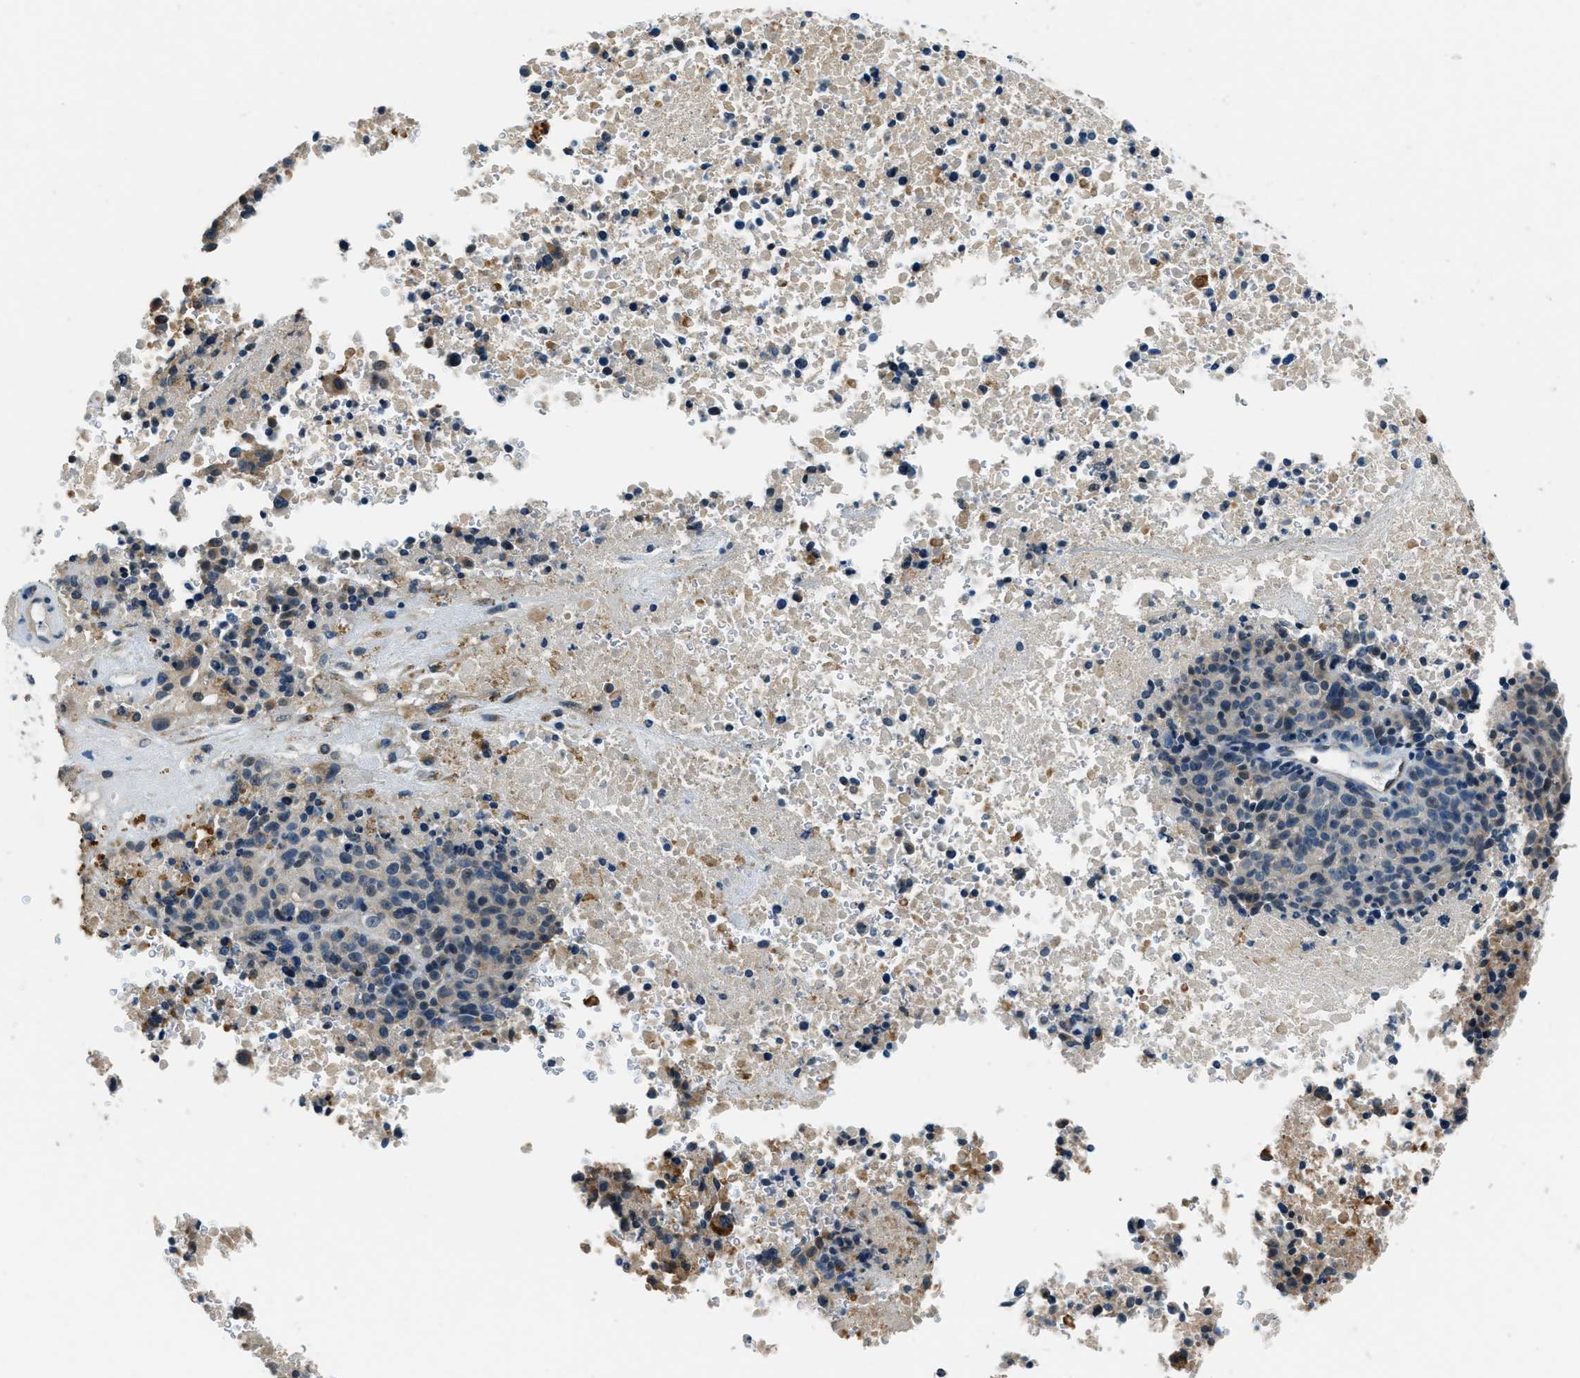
{"staining": {"intensity": "weak", "quantity": "<25%", "location": "nuclear"}, "tissue": "melanoma", "cell_type": "Tumor cells", "image_type": "cancer", "snomed": [{"axis": "morphology", "description": "Malignant melanoma, Metastatic site"}, {"axis": "topography", "description": "Cerebral cortex"}], "caption": "Malignant melanoma (metastatic site) was stained to show a protein in brown. There is no significant expression in tumor cells.", "gene": "NME8", "patient": {"sex": "female", "age": 52}}